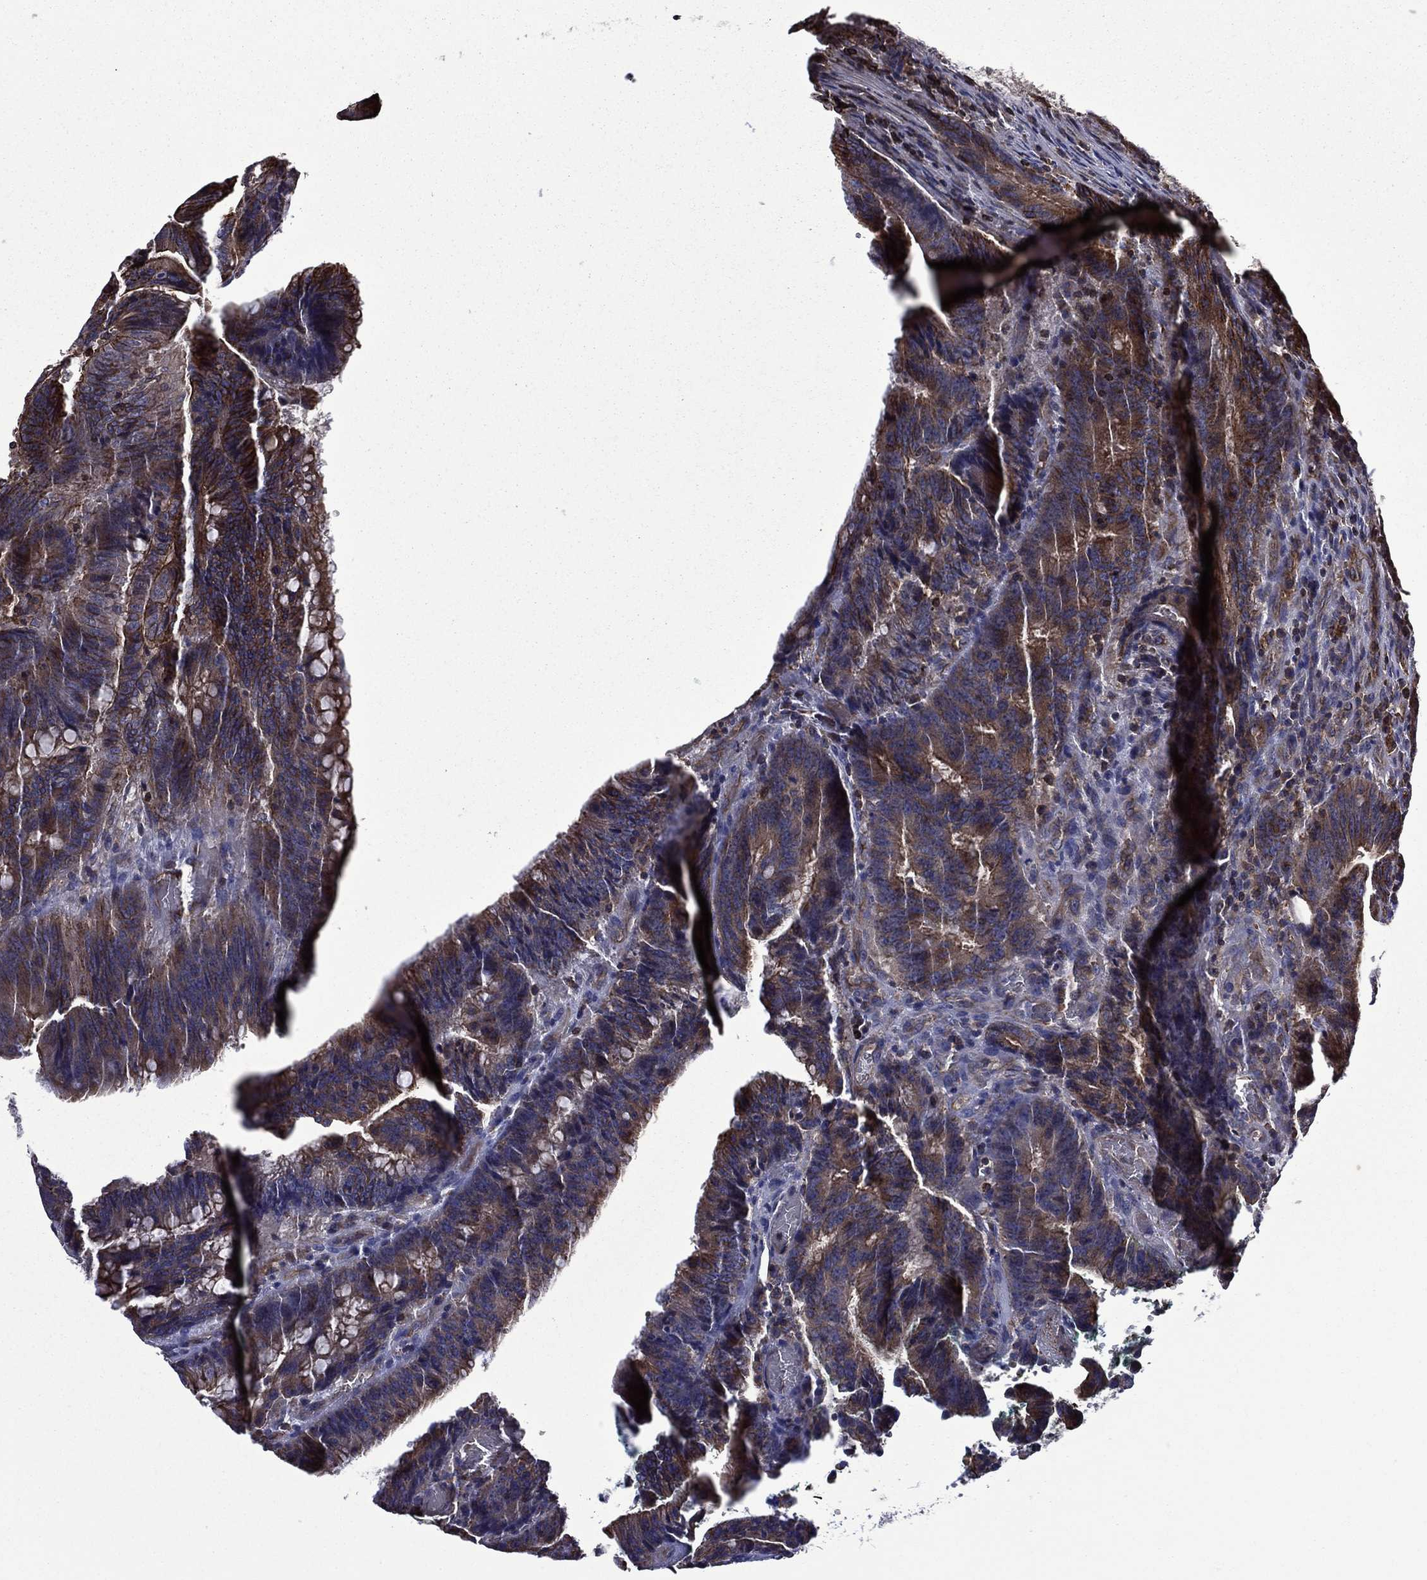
{"staining": {"intensity": "moderate", "quantity": "25%-75%", "location": "cytoplasmic/membranous"}, "tissue": "colorectal cancer", "cell_type": "Tumor cells", "image_type": "cancer", "snomed": [{"axis": "morphology", "description": "Adenocarcinoma, NOS"}, {"axis": "topography", "description": "Colon"}], "caption": "This histopathology image shows IHC staining of colorectal adenocarcinoma, with medium moderate cytoplasmic/membranous expression in approximately 25%-75% of tumor cells.", "gene": "PLPP3", "patient": {"sex": "female", "age": 87}}